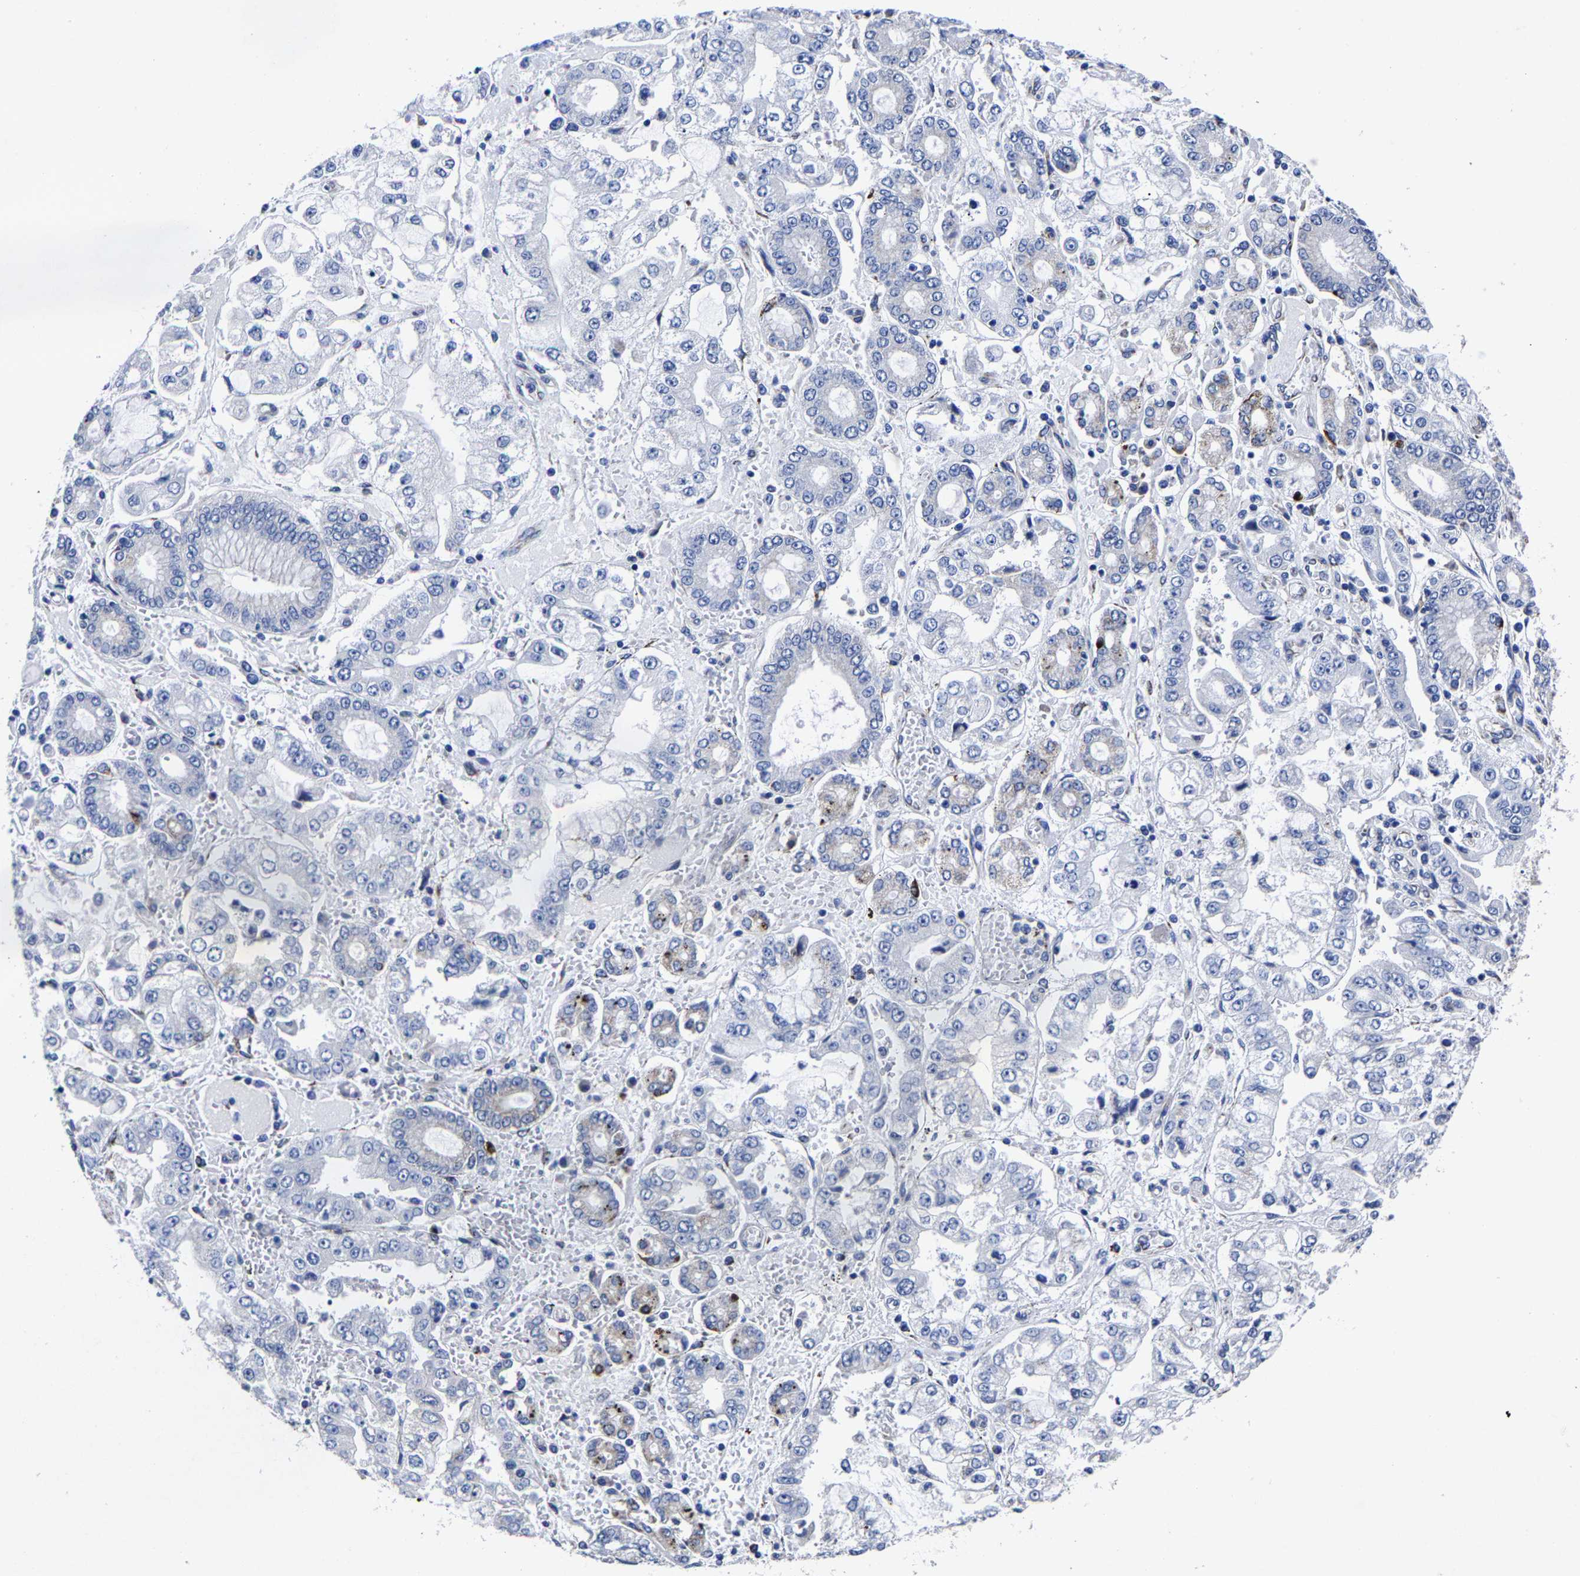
{"staining": {"intensity": "negative", "quantity": "none", "location": "none"}, "tissue": "stomach cancer", "cell_type": "Tumor cells", "image_type": "cancer", "snomed": [{"axis": "morphology", "description": "Adenocarcinoma, NOS"}, {"axis": "topography", "description": "Stomach"}], "caption": "Tumor cells show no significant protein positivity in stomach cancer.", "gene": "AASS", "patient": {"sex": "male", "age": 76}}